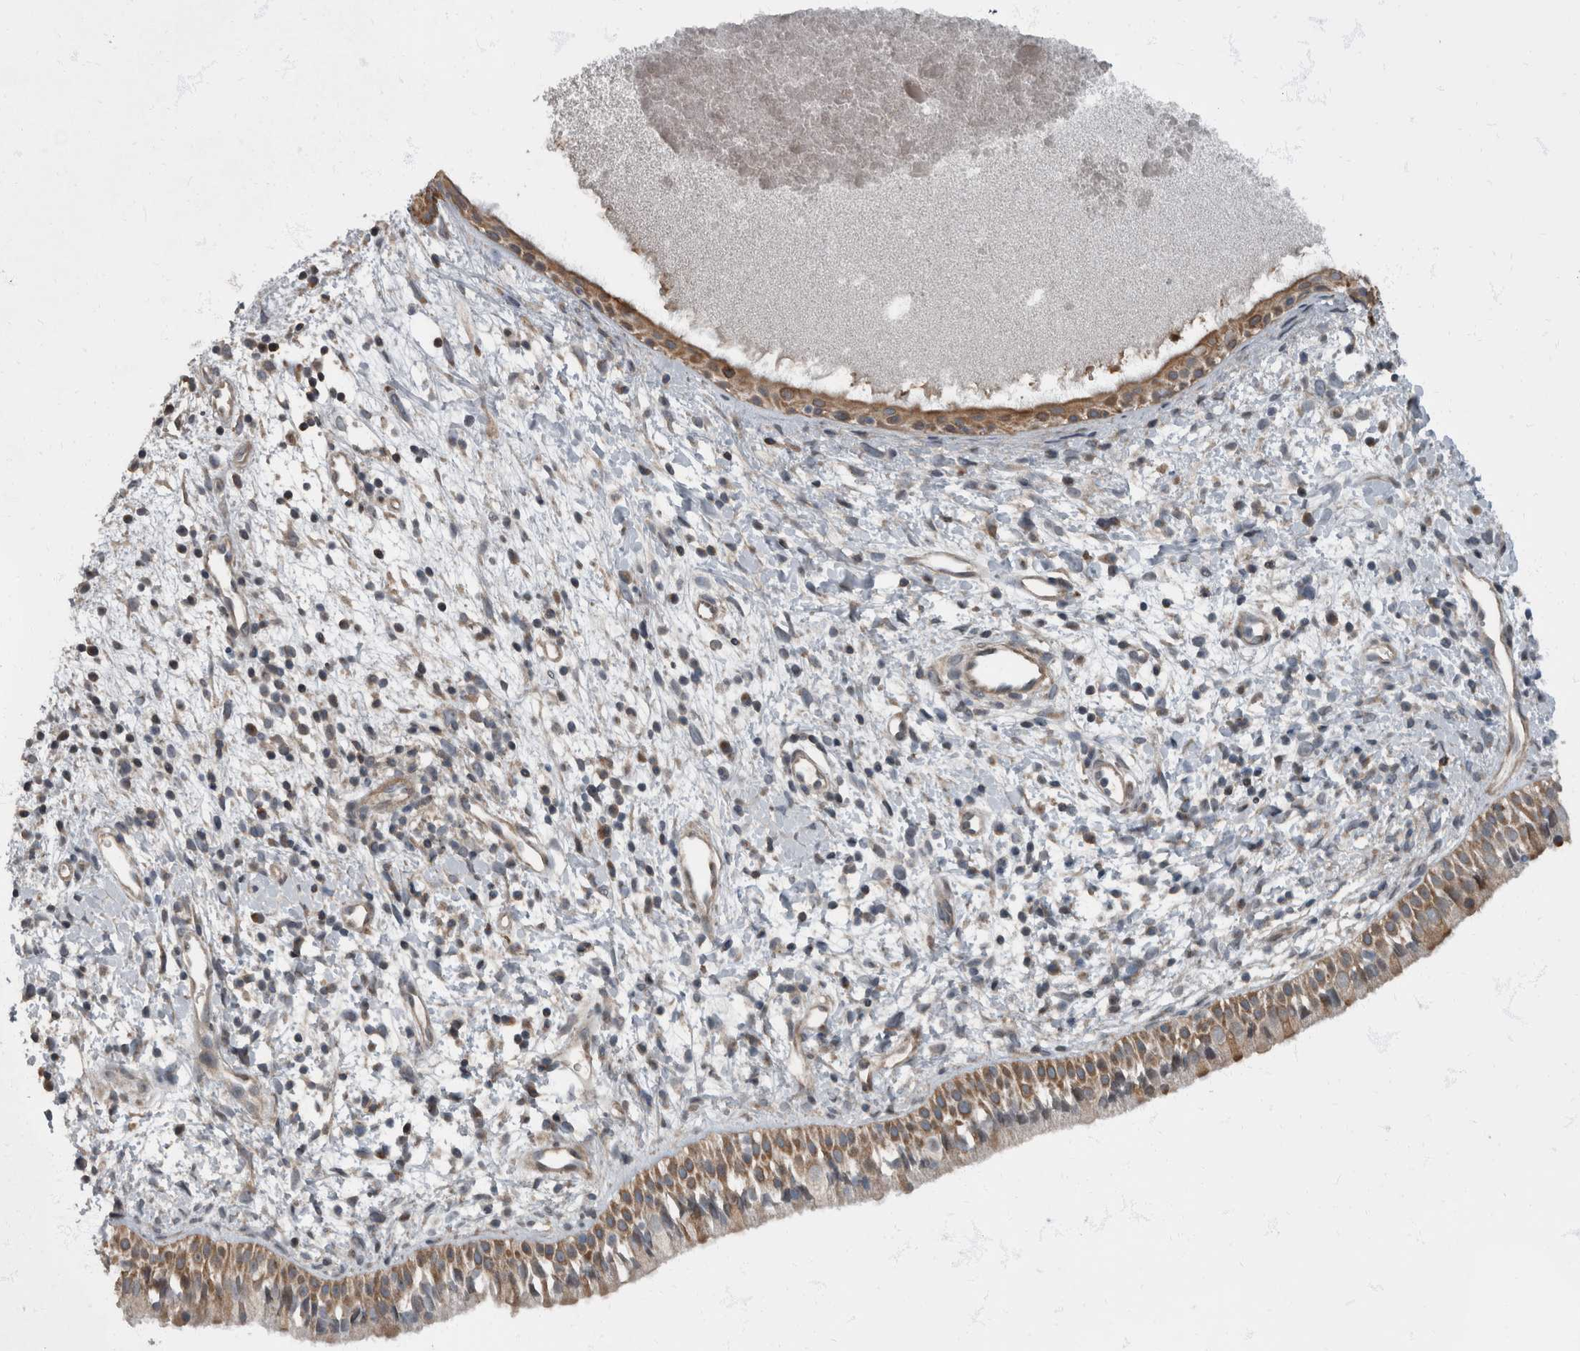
{"staining": {"intensity": "moderate", "quantity": ">75%", "location": "cytoplasmic/membranous"}, "tissue": "nasopharynx", "cell_type": "Respiratory epithelial cells", "image_type": "normal", "snomed": [{"axis": "morphology", "description": "Normal tissue, NOS"}, {"axis": "topography", "description": "Nasopharynx"}], "caption": "Immunohistochemical staining of unremarkable nasopharynx reveals >75% levels of moderate cytoplasmic/membranous protein expression in approximately >75% of respiratory epithelial cells. (Stains: DAB in brown, nuclei in blue, Microscopy: brightfield microscopy at high magnification).", "gene": "RABGGTB", "patient": {"sex": "male", "age": 22}}